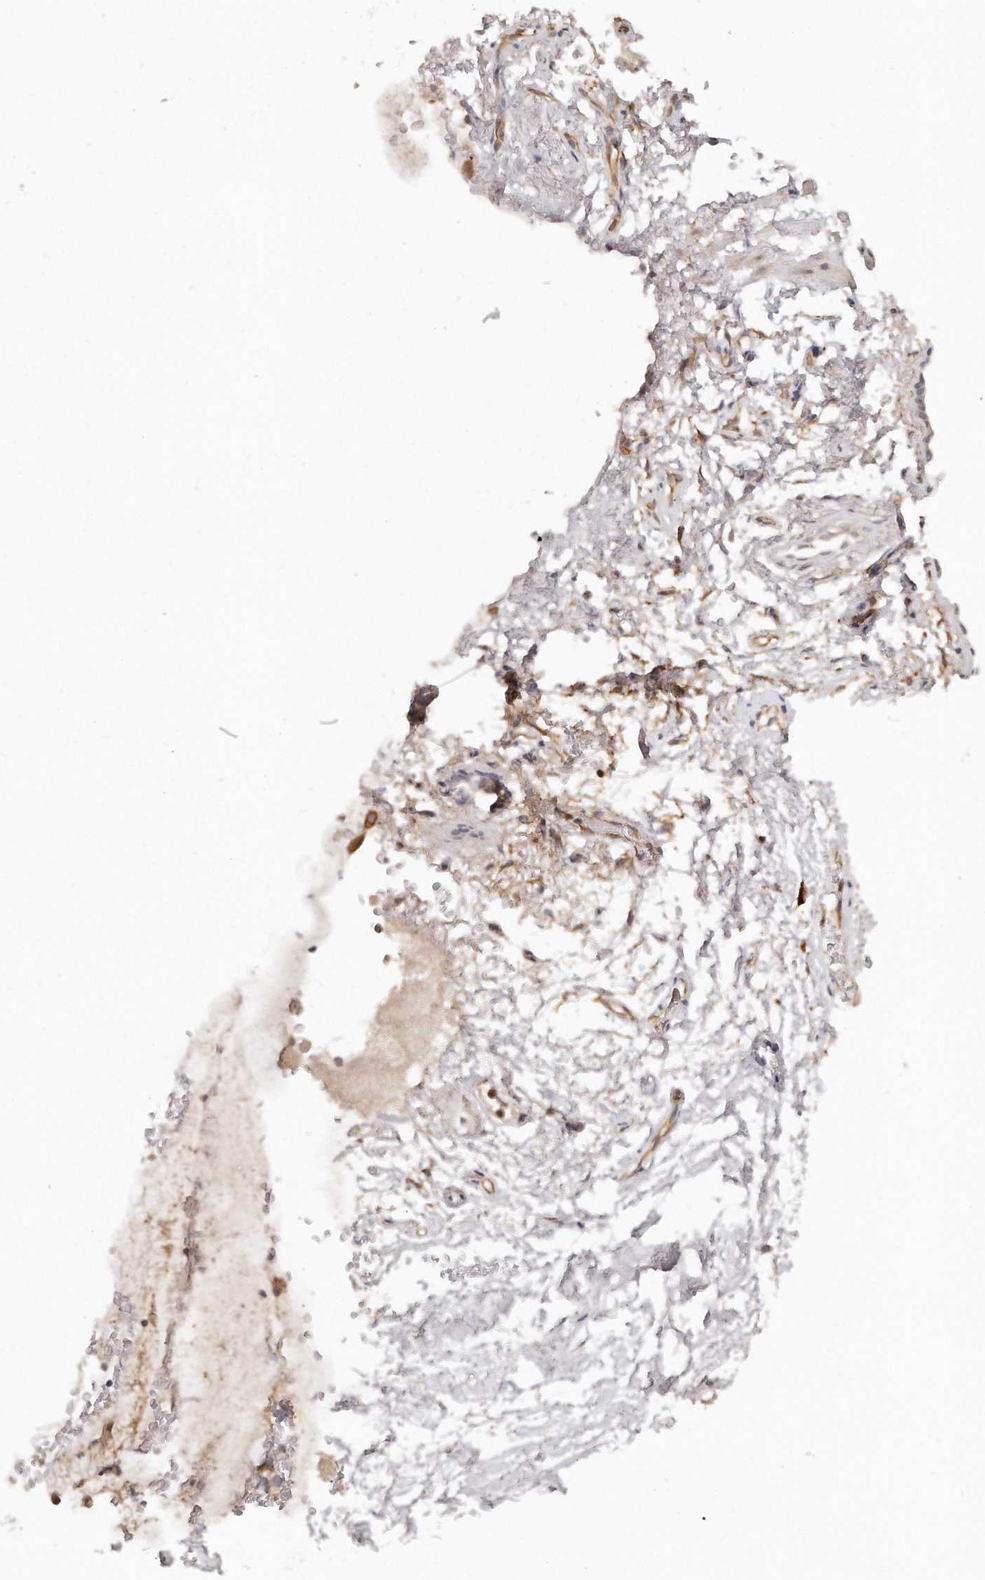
{"staining": {"intensity": "weak", "quantity": "25%-75%", "location": "cytoplasmic/membranous"}, "tissue": "adipose tissue", "cell_type": "Adipocytes", "image_type": "normal", "snomed": [{"axis": "morphology", "description": "Normal tissue, NOS"}, {"axis": "morphology", "description": "Adenocarcinoma, Low grade"}, {"axis": "topography", "description": "Prostate"}, {"axis": "topography", "description": "Peripheral nerve tissue"}], "caption": "Immunohistochemical staining of benign human adipose tissue reveals weak cytoplasmic/membranous protein staining in about 25%-75% of adipocytes.", "gene": "TTLL4", "patient": {"sex": "male", "age": 63}}